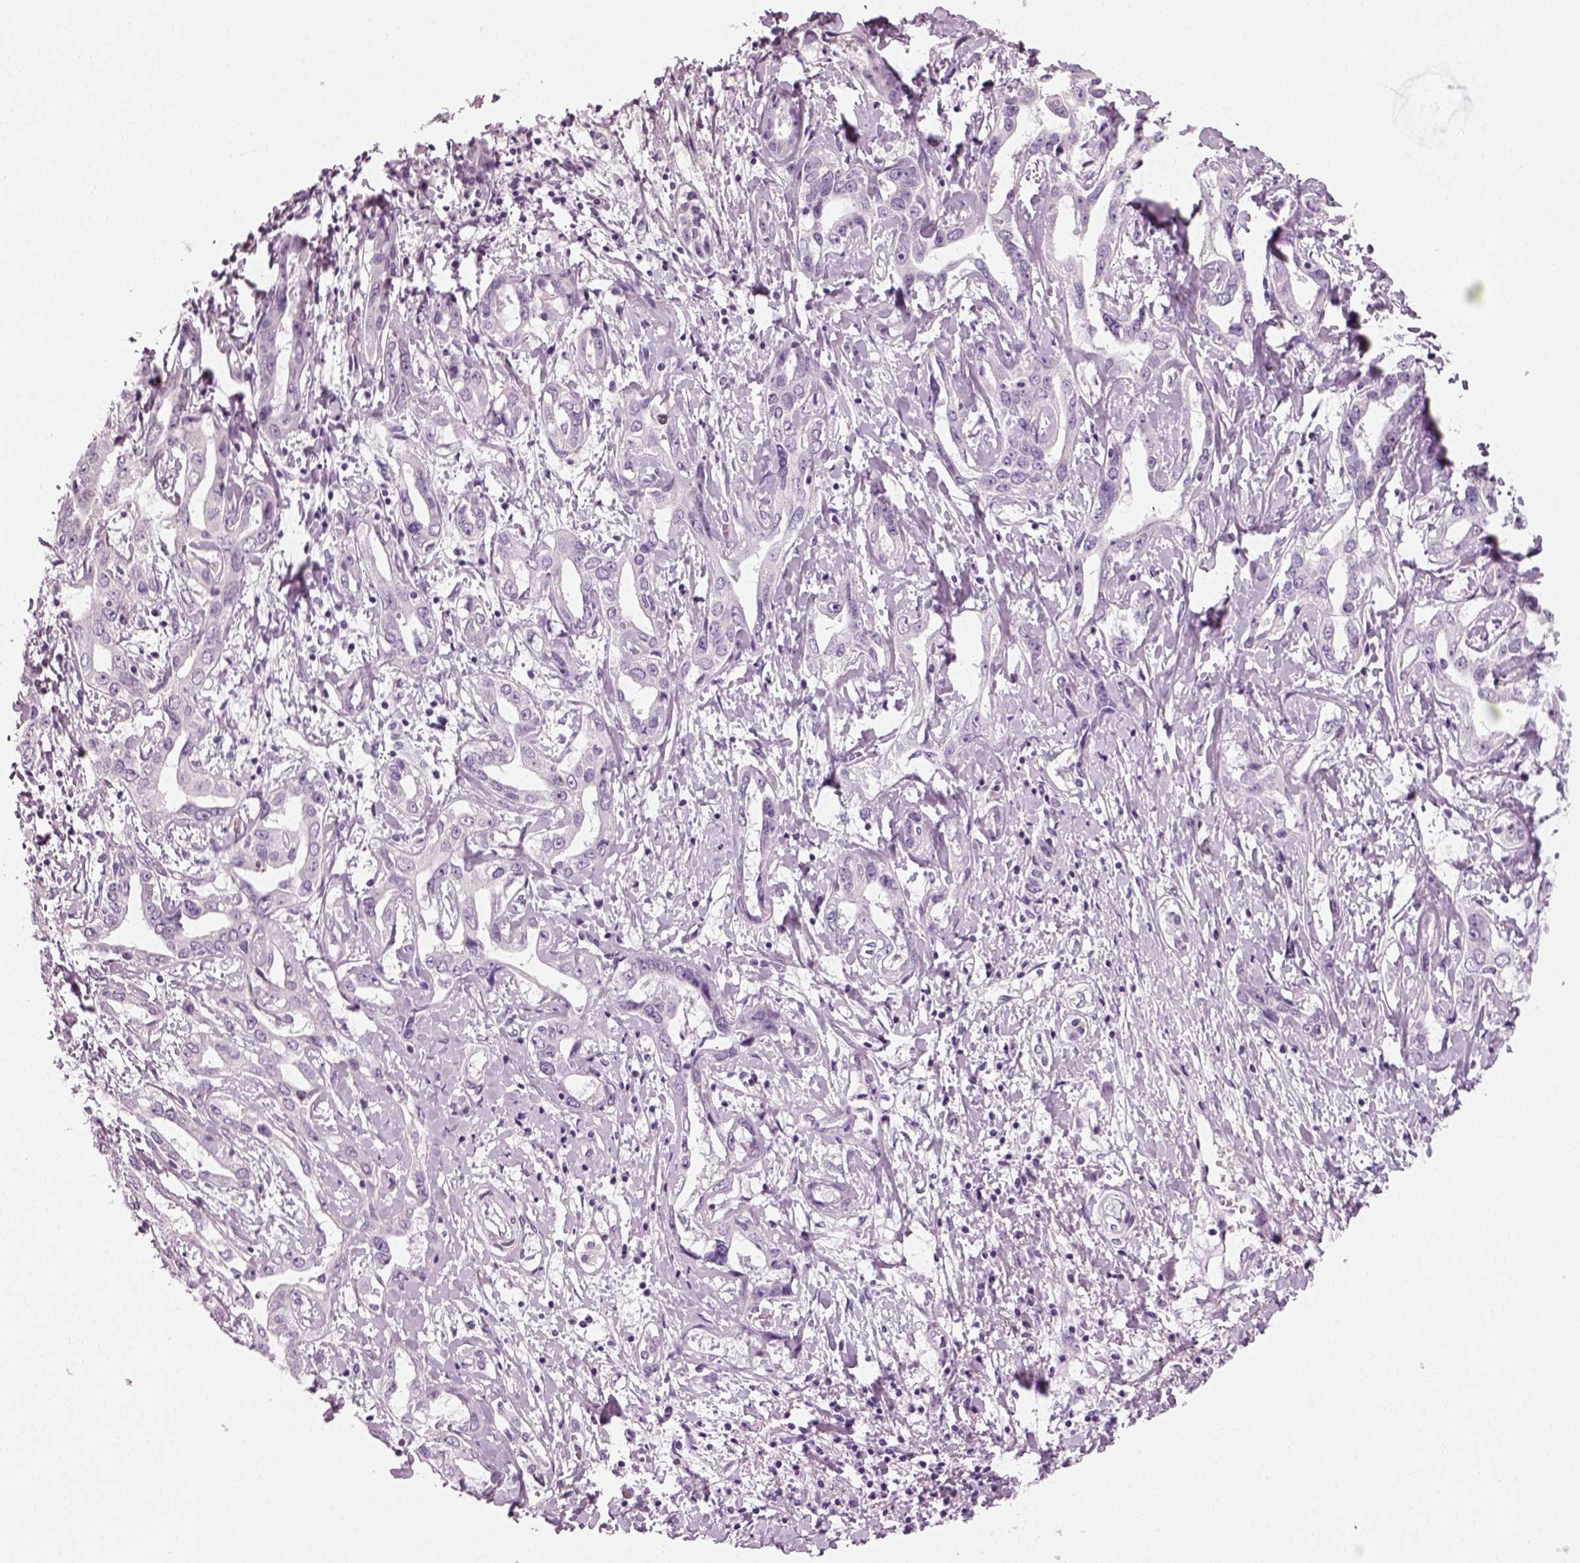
{"staining": {"intensity": "negative", "quantity": "none", "location": "none"}, "tissue": "liver cancer", "cell_type": "Tumor cells", "image_type": "cancer", "snomed": [{"axis": "morphology", "description": "Cholangiocarcinoma"}, {"axis": "topography", "description": "Liver"}], "caption": "DAB (3,3'-diaminobenzidine) immunohistochemical staining of liver cholangiocarcinoma reveals no significant positivity in tumor cells.", "gene": "SPATA31E1", "patient": {"sex": "male", "age": 59}}